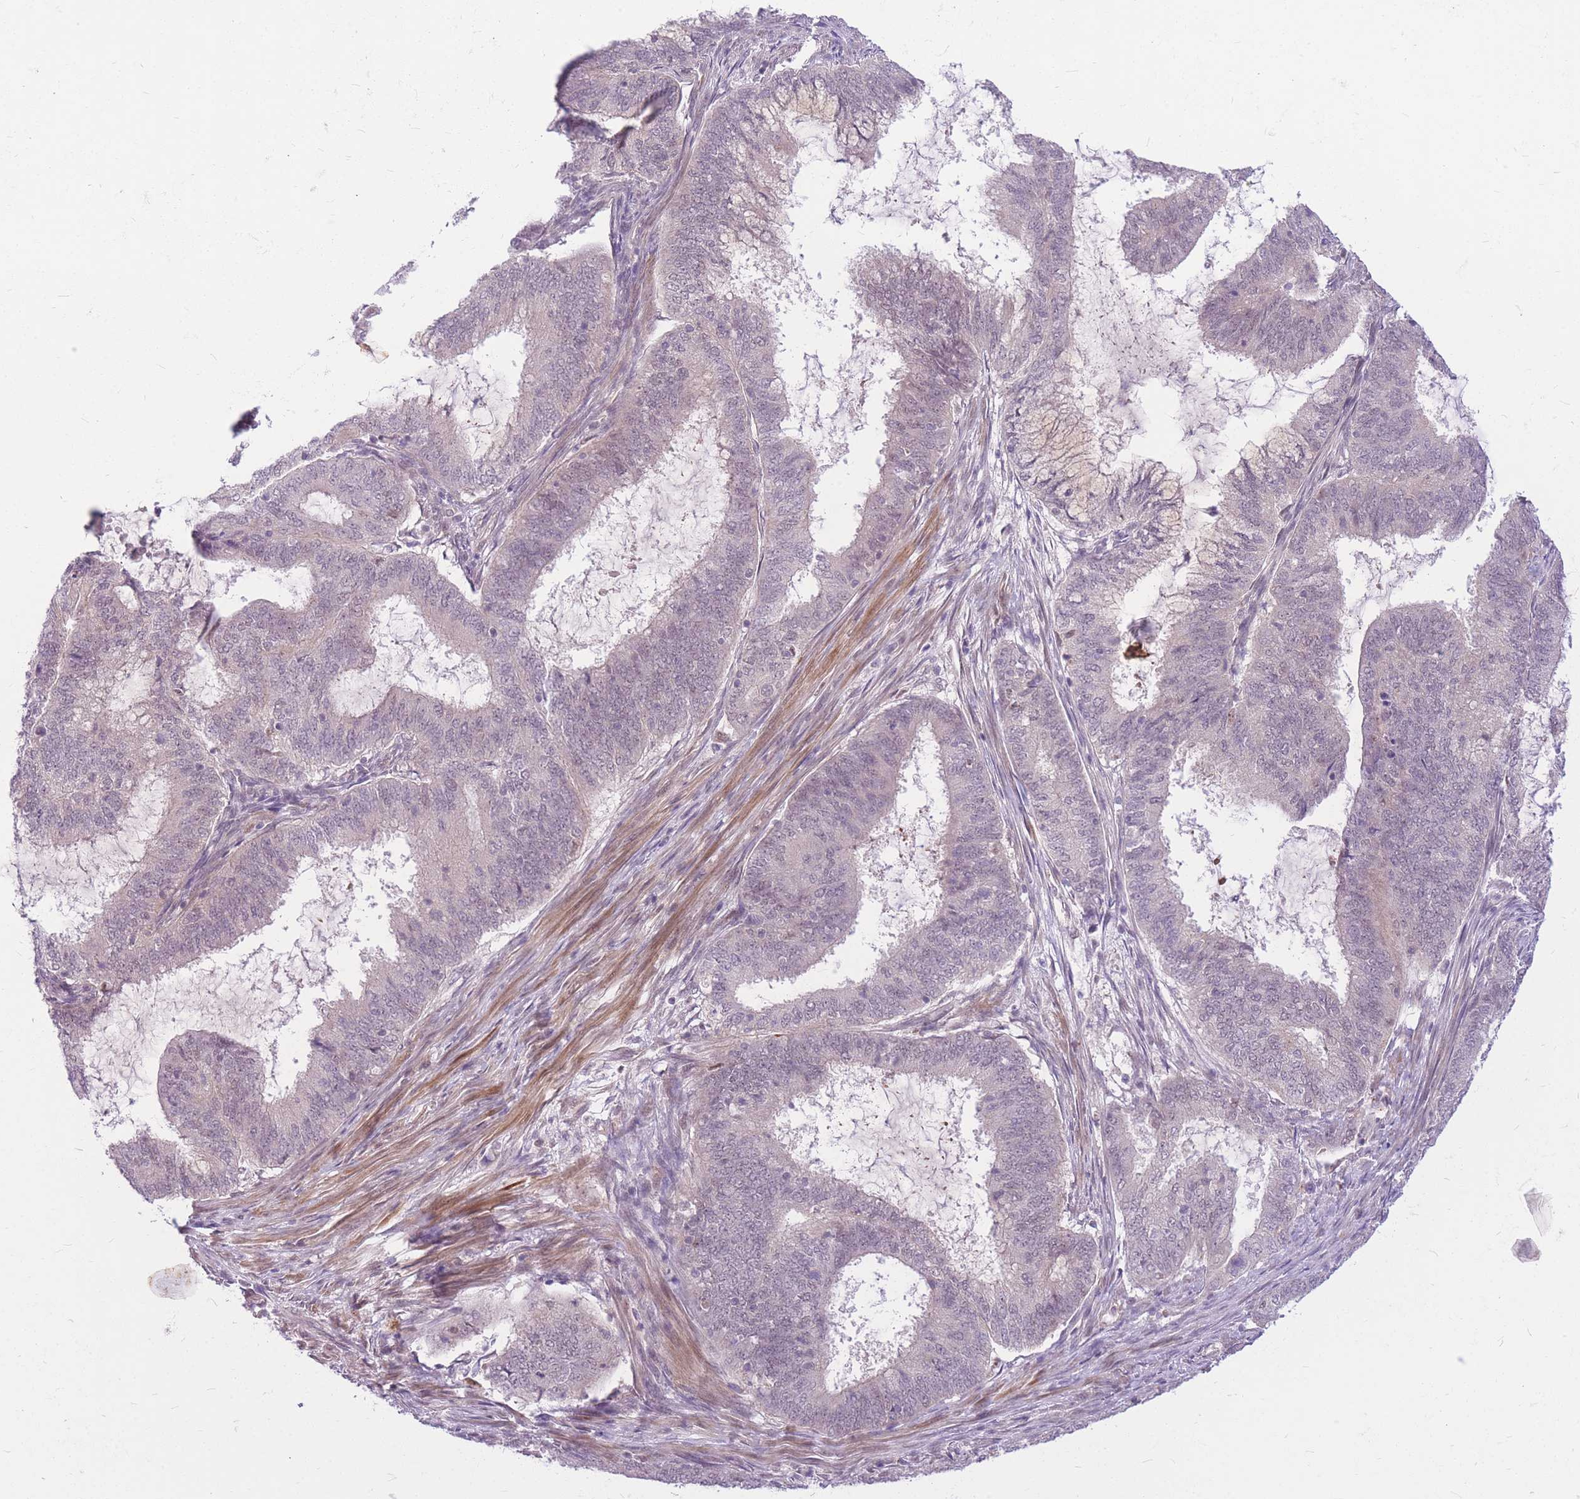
{"staining": {"intensity": "negative", "quantity": "none", "location": "none"}, "tissue": "endometrial cancer", "cell_type": "Tumor cells", "image_type": "cancer", "snomed": [{"axis": "morphology", "description": "Adenocarcinoma, NOS"}, {"axis": "topography", "description": "Endometrium"}], "caption": "Protein analysis of endometrial adenocarcinoma shows no significant staining in tumor cells. (DAB (3,3'-diaminobenzidine) IHC visualized using brightfield microscopy, high magnification).", "gene": "ERCC2", "patient": {"sex": "female", "age": 51}}